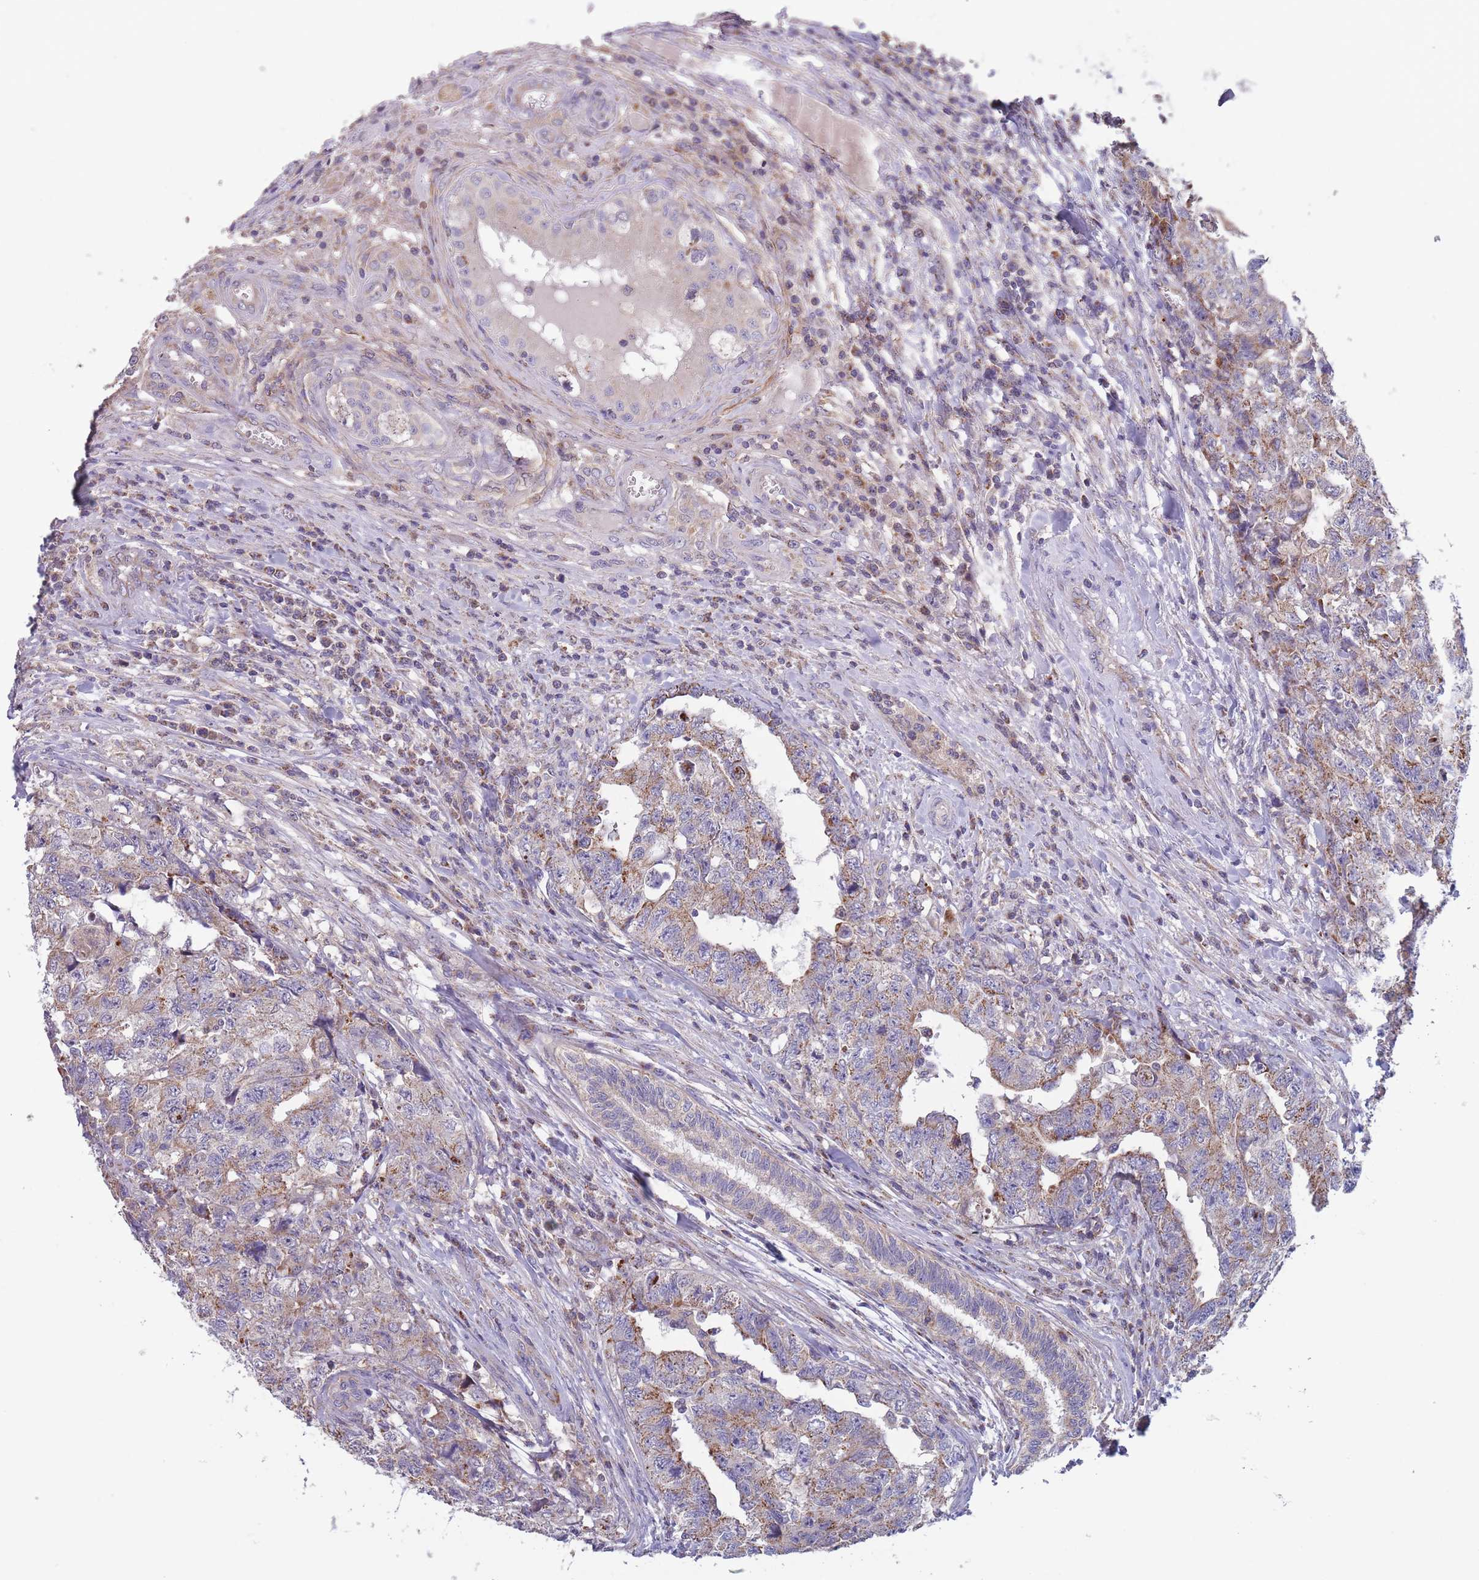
{"staining": {"intensity": "moderate", "quantity": "<25%", "location": "cytoplasmic/membranous"}, "tissue": "testis cancer", "cell_type": "Tumor cells", "image_type": "cancer", "snomed": [{"axis": "morphology", "description": "Carcinoma, Embryonal, NOS"}, {"axis": "topography", "description": "Testis"}], "caption": "IHC histopathology image of testis embryonal carcinoma stained for a protein (brown), which displays low levels of moderate cytoplasmic/membranous staining in about <25% of tumor cells.", "gene": "SLC25A42", "patient": {"sex": "male", "age": 31}}